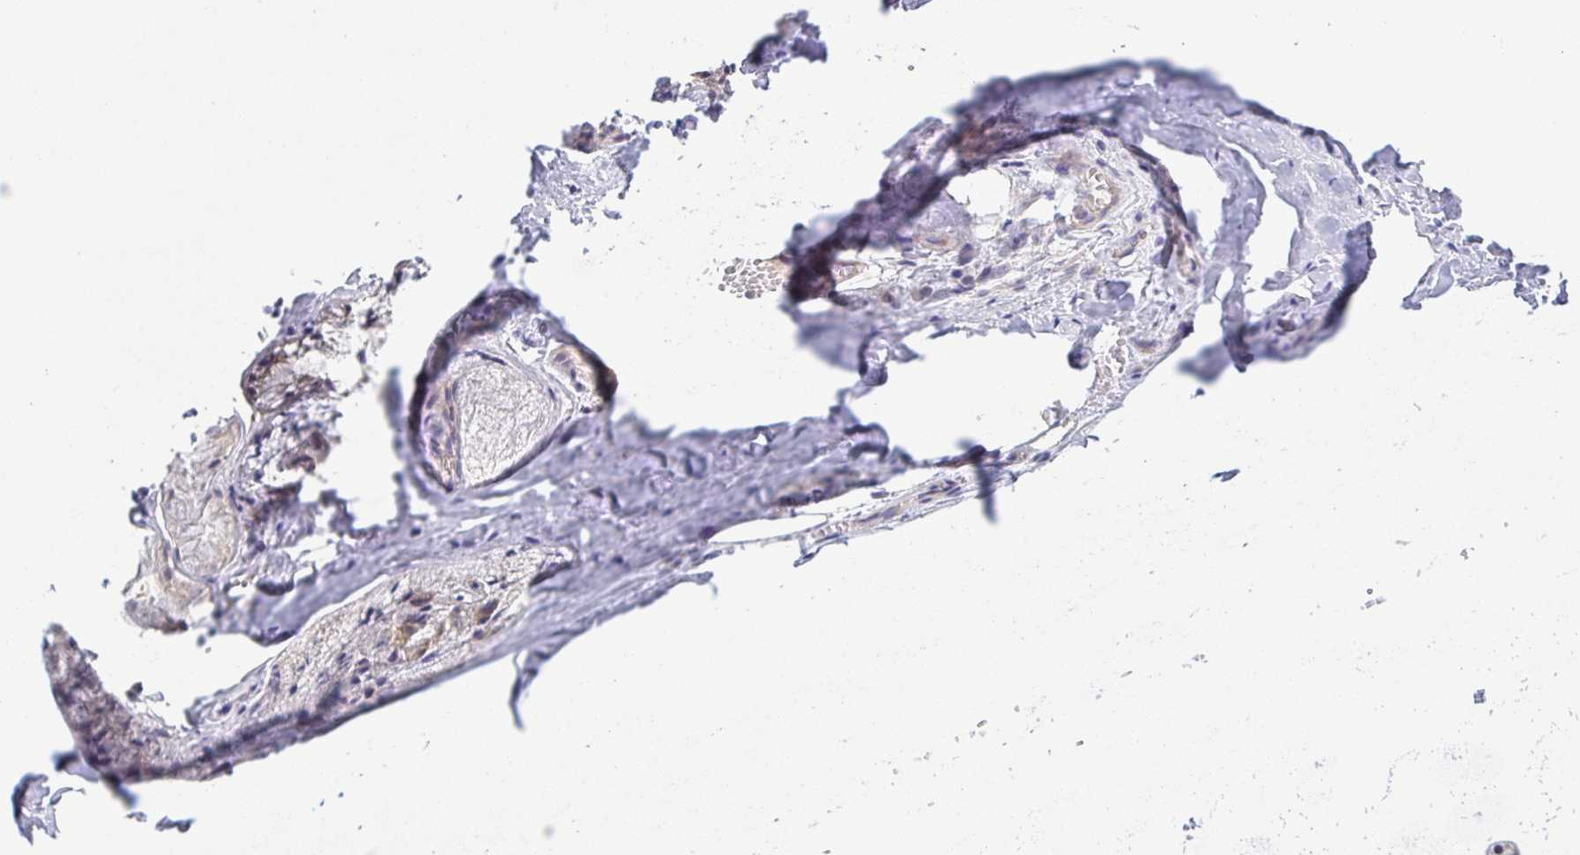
{"staining": {"intensity": "negative", "quantity": "none", "location": "none"}, "tissue": "adipose tissue", "cell_type": "Adipocytes", "image_type": "normal", "snomed": [{"axis": "morphology", "description": "Normal tissue, NOS"}, {"axis": "topography", "description": "Cartilage tissue"}, {"axis": "topography", "description": "Nasopharynx"}, {"axis": "topography", "description": "Thyroid gland"}], "caption": "Immunohistochemical staining of normal human adipose tissue demonstrates no significant staining in adipocytes. (Stains: DAB IHC with hematoxylin counter stain, Microscopy: brightfield microscopy at high magnification).", "gene": "BCL2L1", "patient": {"sex": "male", "age": 63}}